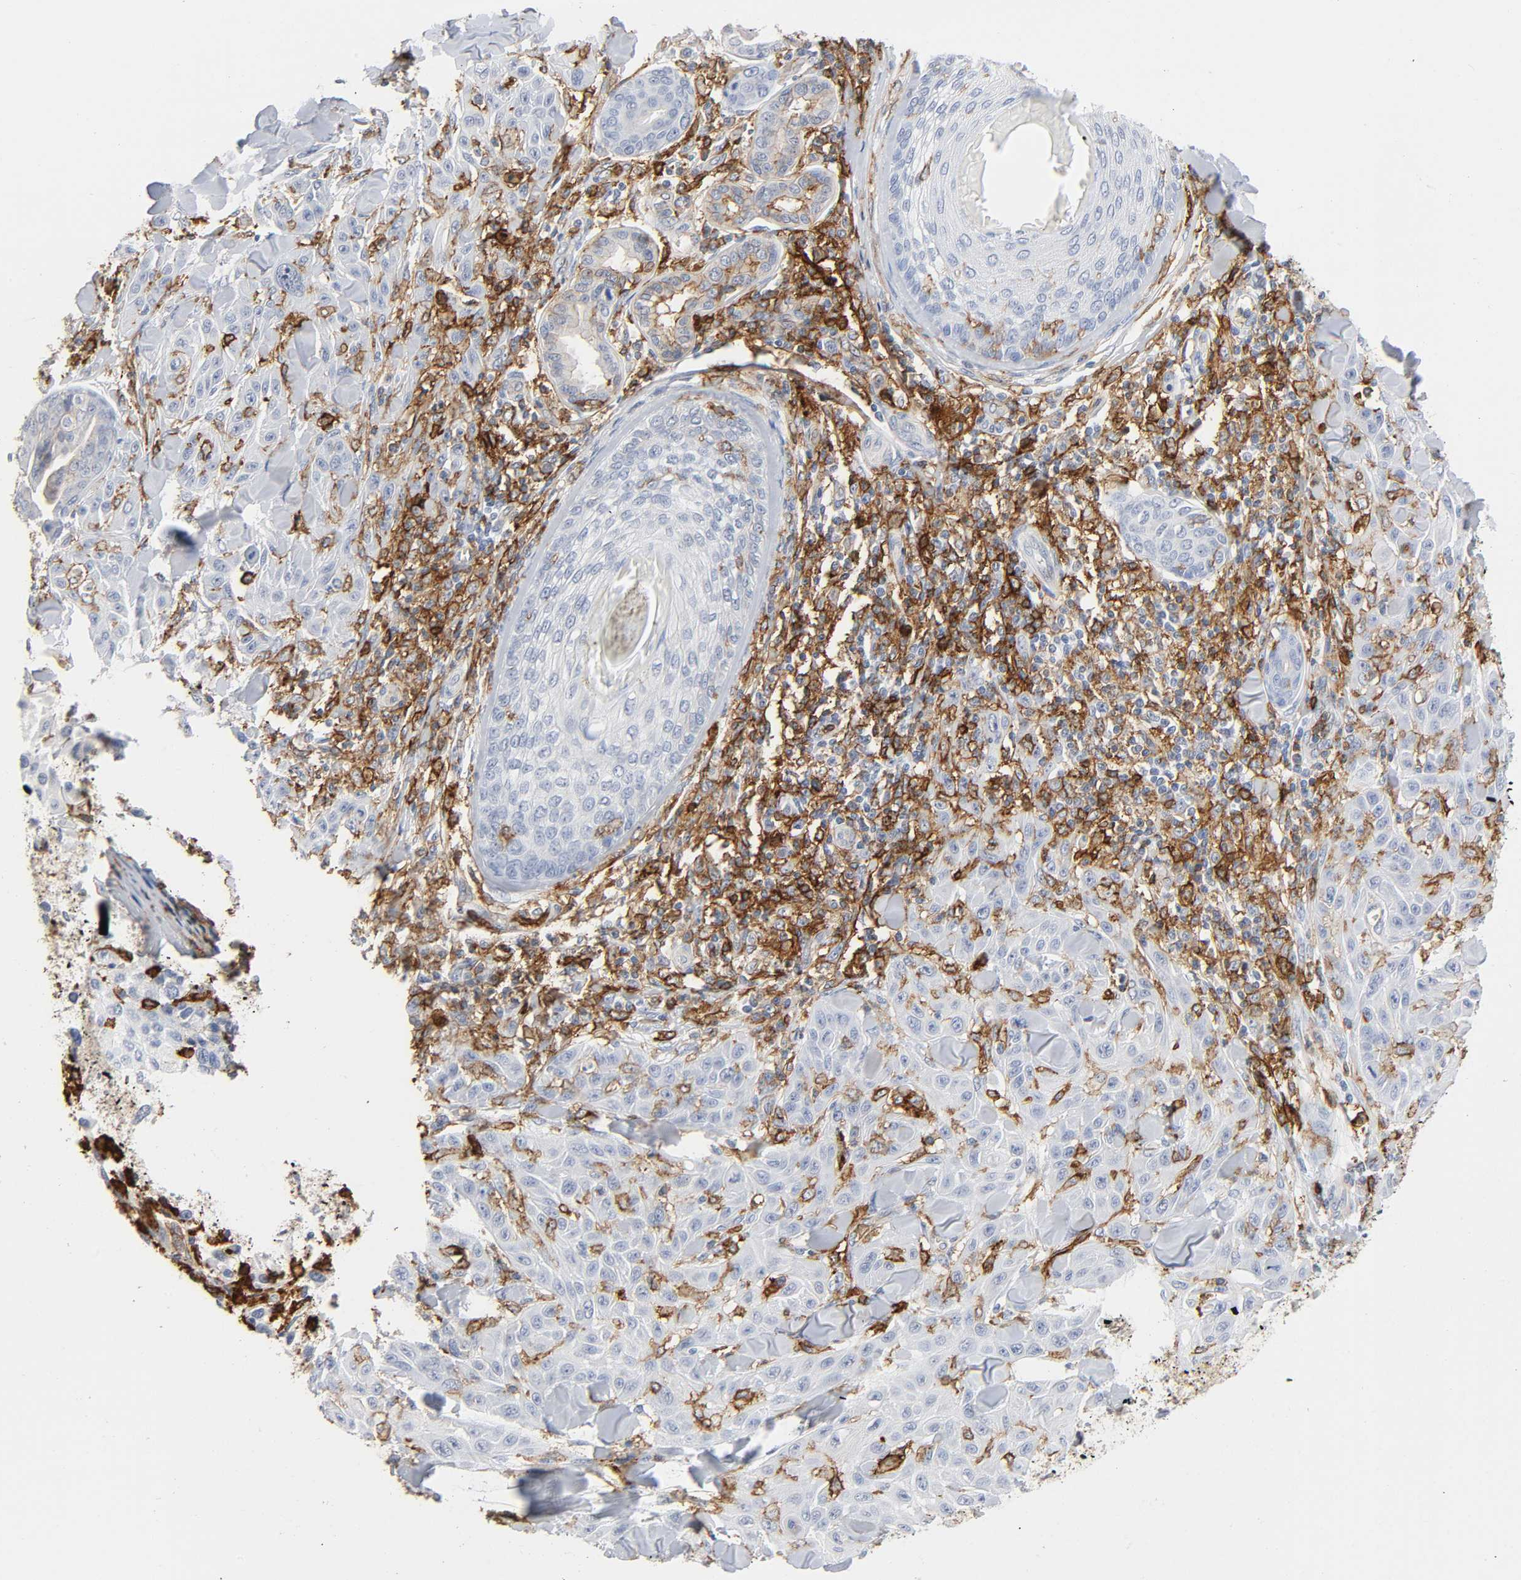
{"staining": {"intensity": "negative", "quantity": "none", "location": "none"}, "tissue": "skin cancer", "cell_type": "Tumor cells", "image_type": "cancer", "snomed": [{"axis": "morphology", "description": "Squamous cell carcinoma, NOS"}, {"axis": "topography", "description": "Skin"}], "caption": "Tumor cells show no significant staining in skin cancer (squamous cell carcinoma).", "gene": "LYN", "patient": {"sex": "male", "age": 24}}